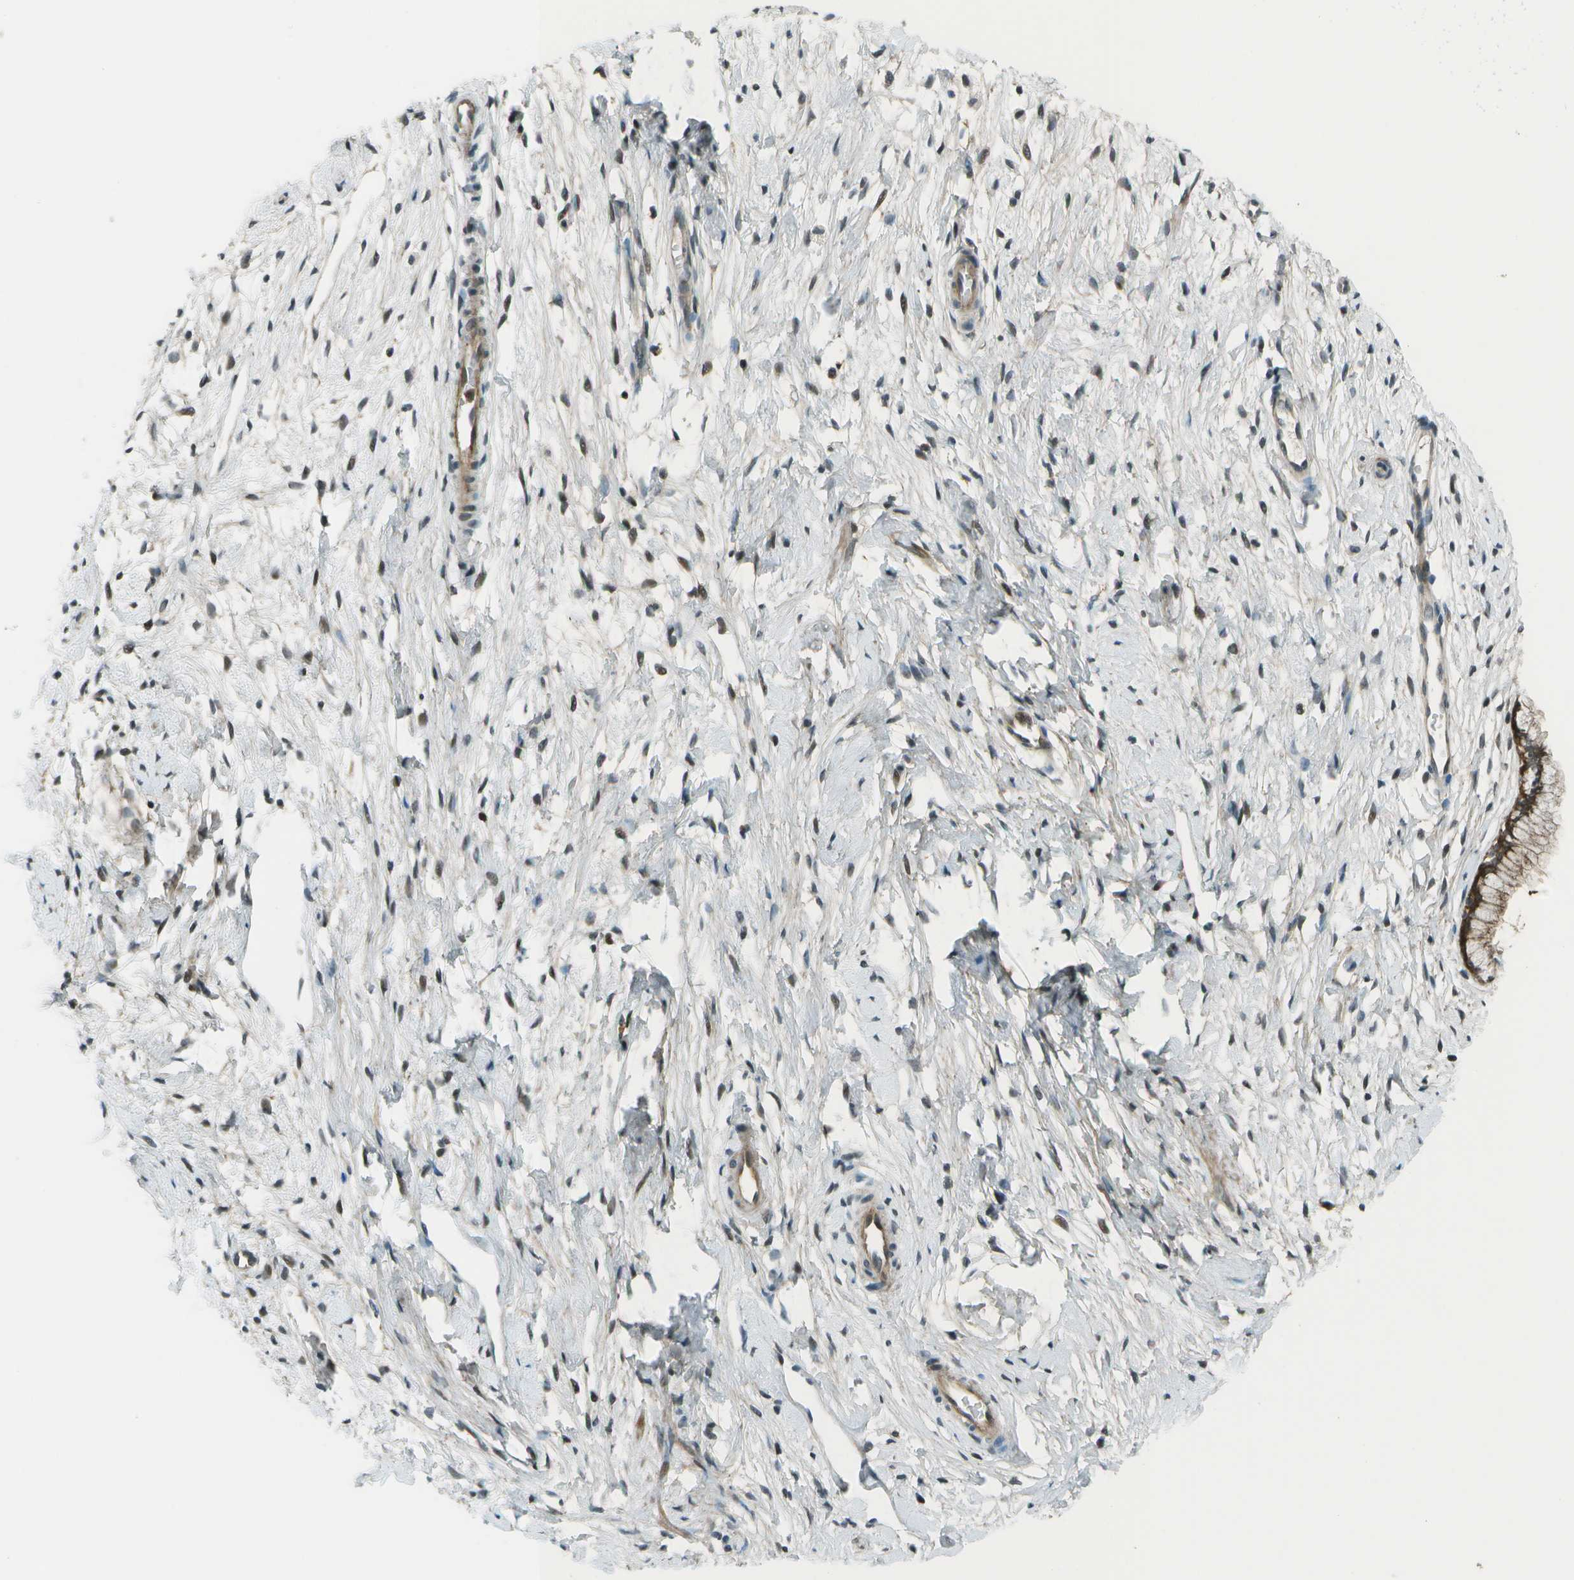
{"staining": {"intensity": "strong", "quantity": ">75%", "location": "cytoplasmic/membranous"}, "tissue": "cervix", "cell_type": "Glandular cells", "image_type": "normal", "snomed": [{"axis": "morphology", "description": "Normal tissue, NOS"}, {"axis": "topography", "description": "Cervix"}], "caption": "A photomicrograph of cervix stained for a protein demonstrates strong cytoplasmic/membranous brown staining in glandular cells. The staining was performed using DAB, with brown indicating positive protein expression. Nuclei are stained blue with hematoxylin.", "gene": "TMEM19", "patient": {"sex": "female", "age": 65}}